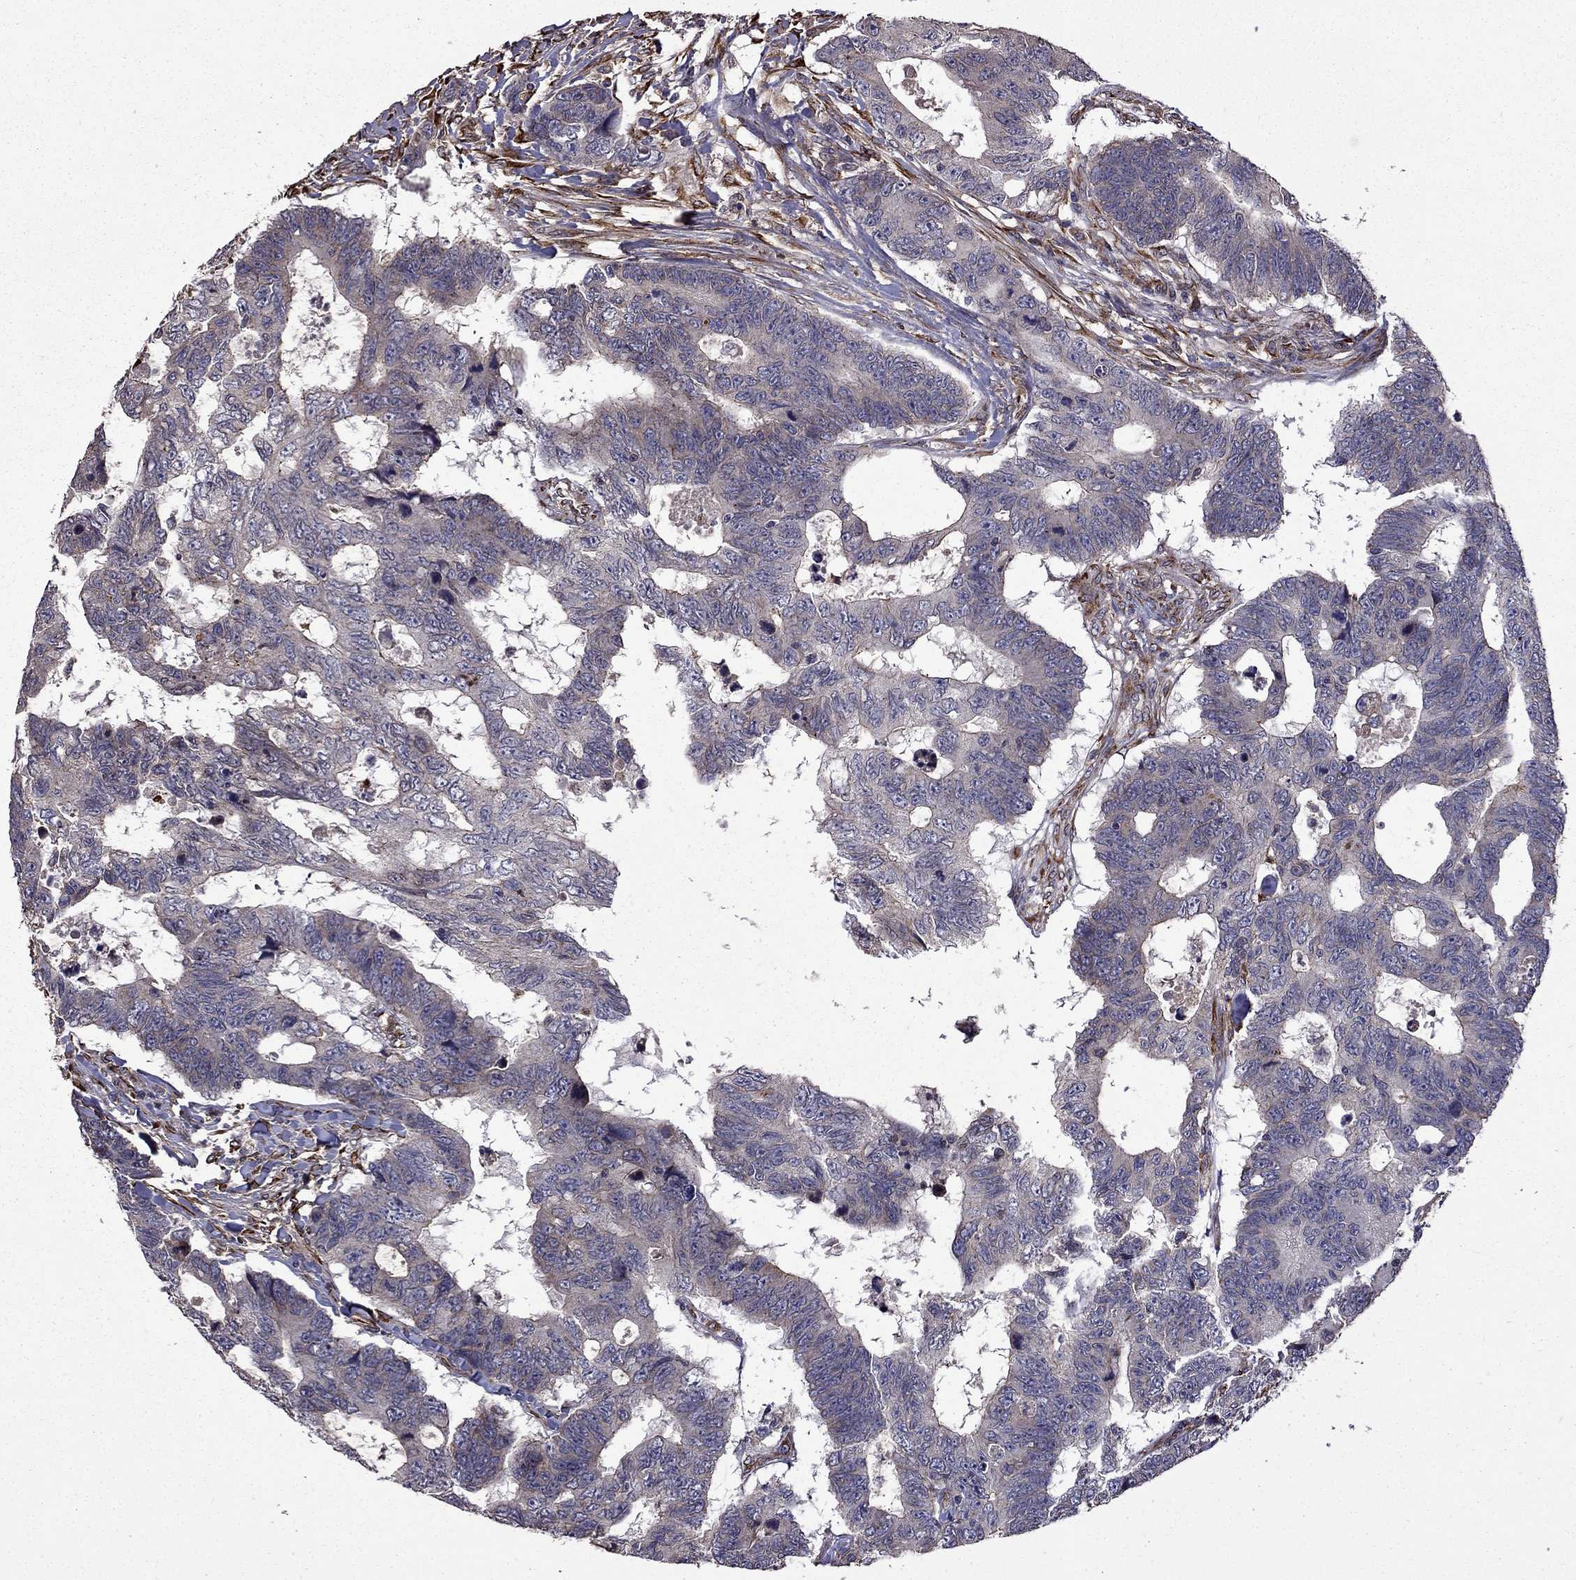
{"staining": {"intensity": "weak", "quantity": "<25%", "location": "cytoplasmic/membranous"}, "tissue": "colorectal cancer", "cell_type": "Tumor cells", "image_type": "cancer", "snomed": [{"axis": "morphology", "description": "Adenocarcinoma, NOS"}, {"axis": "topography", "description": "Colon"}], "caption": "High magnification brightfield microscopy of colorectal adenocarcinoma stained with DAB (3,3'-diaminobenzidine) (brown) and counterstained with hematoxylin (blue): tumor cells show no significant positivity. The staining is performed using DAB brown chromogen with nuclei counter-stained in using hematoxylin.", "gene": "IKBIP", "patient": {"sex": "female", "age": 77}}